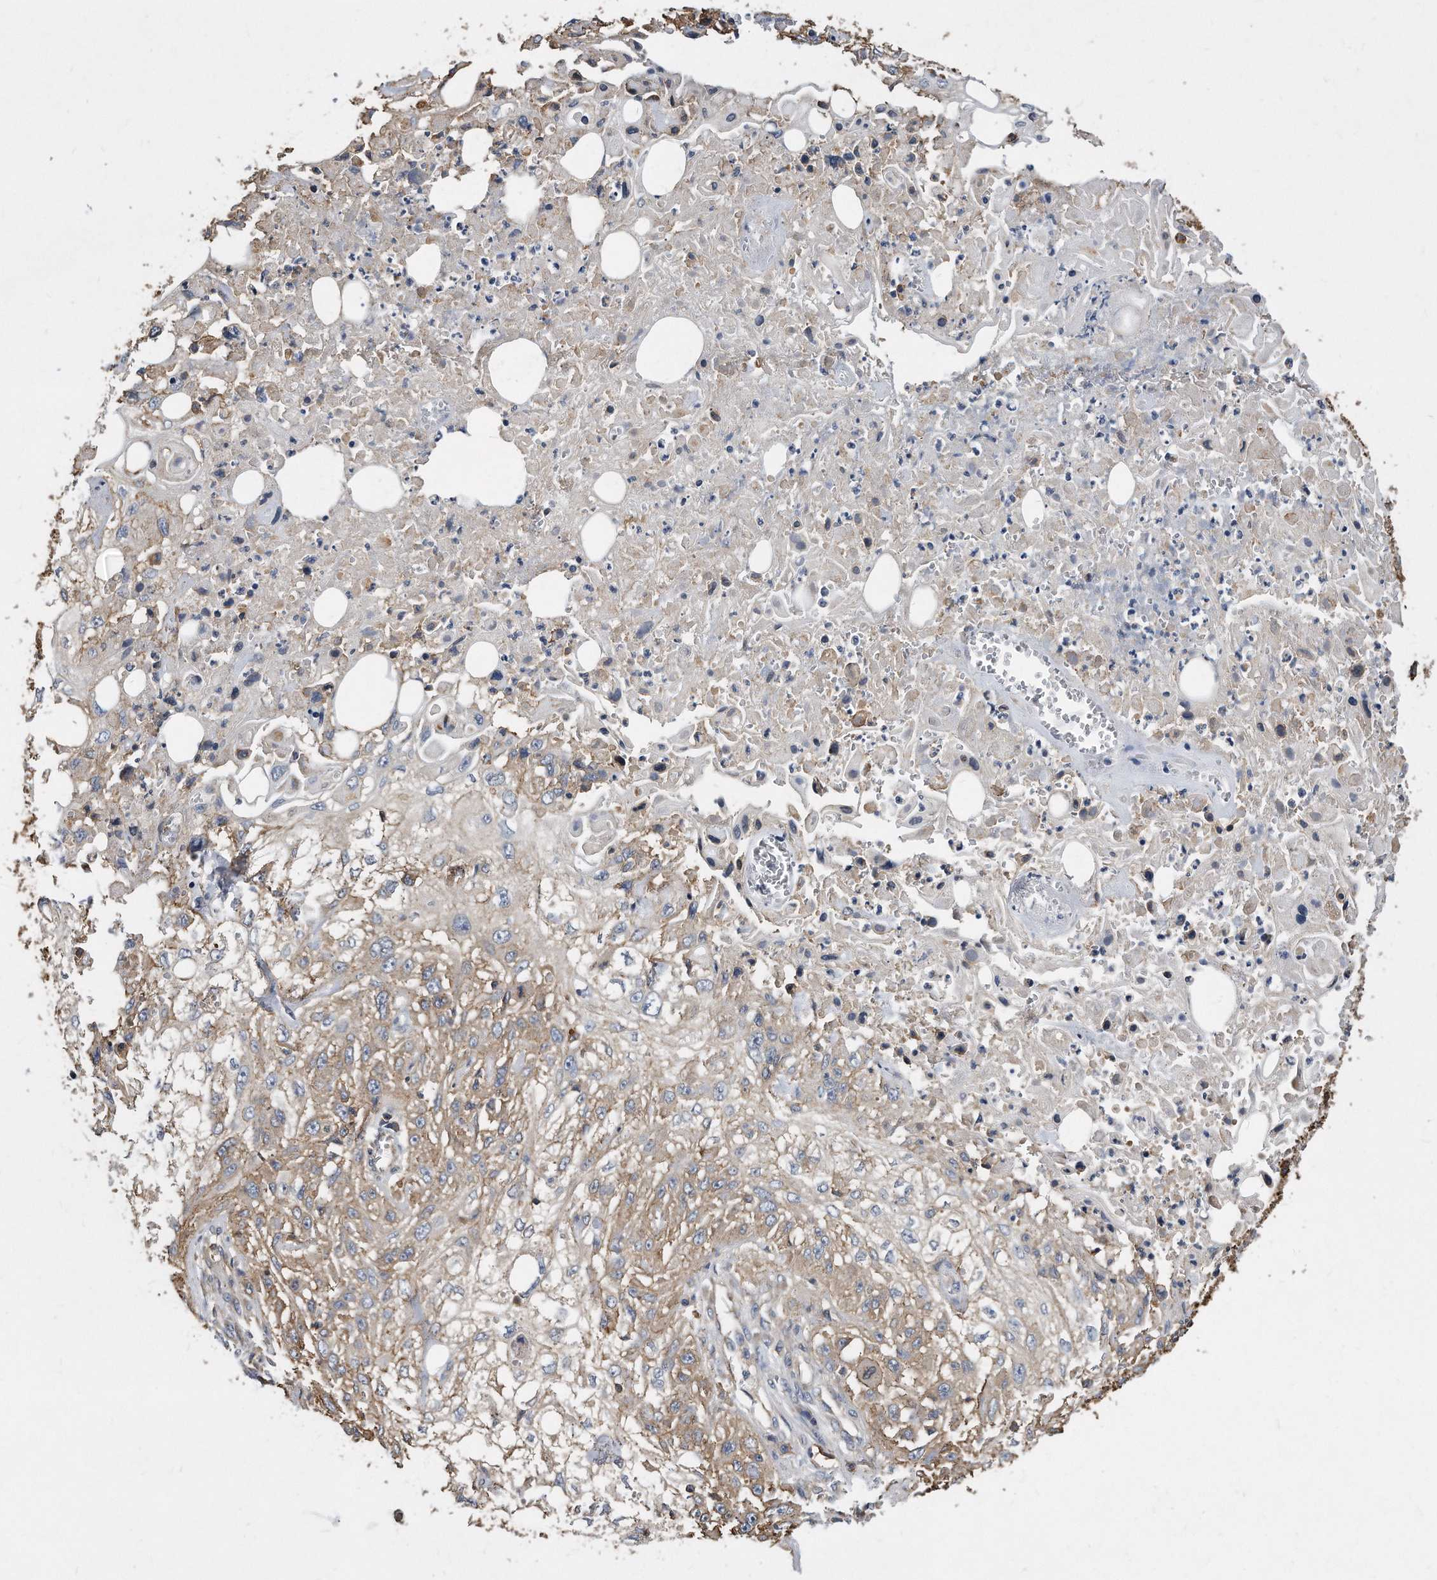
{"staining": {"intensity": "weak", "quantity": "<25%", "location": "cytoplasmic/membranous"}, "tissue": "skin cancer", "cell_type": "Tumor cells", "image_type": "cancer", "snomed": [{"axis": "morphology", "description": "Squamous cell carcinoma, NOS"}, {"axis": "topography", "description": "Skin"}], "caption": "Human squamous cell carcinoma (skin) stained for a protein using immunohistochemistry displays no positivity in tumor cells.", "gene": "ATG5", "patient": {"sex": "male", "age": 75}}